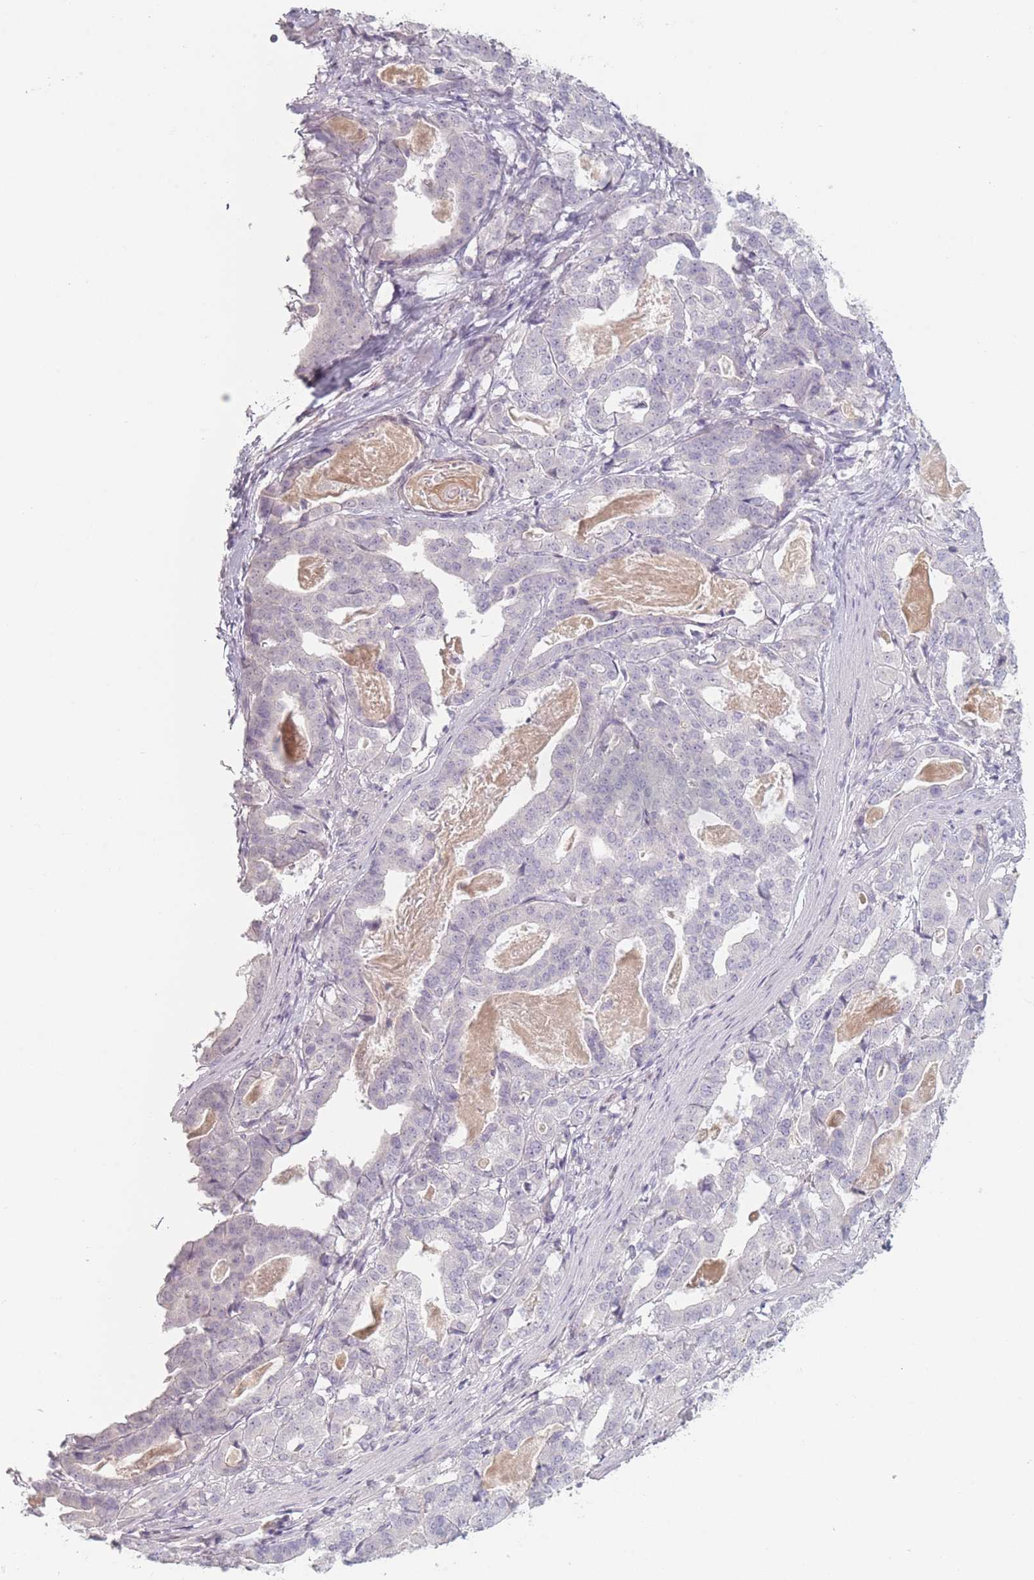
{"staining": {"intensity": "negative", "quantity": "none", "location": "none"}, "tissue": "stomach cancer", "cell_type": "Tumor cells", "image_type": "cancer", "snomed": [{"axis": "morphology", "description": "Adenocarcinoma, NOS"}, {"axis": "topography", "description": "Stomach"}], "caption": "High magnification brightfield microscopy of adenocarcinoma (stomach) stained with DAB (3,3'-diaminobenzidine) (brown) and counterstained with hematoxylin (blue): tumor cells show no significant positivity.", "gene": "RASL10B", "patient": {"sex": "male", "age": 48}}